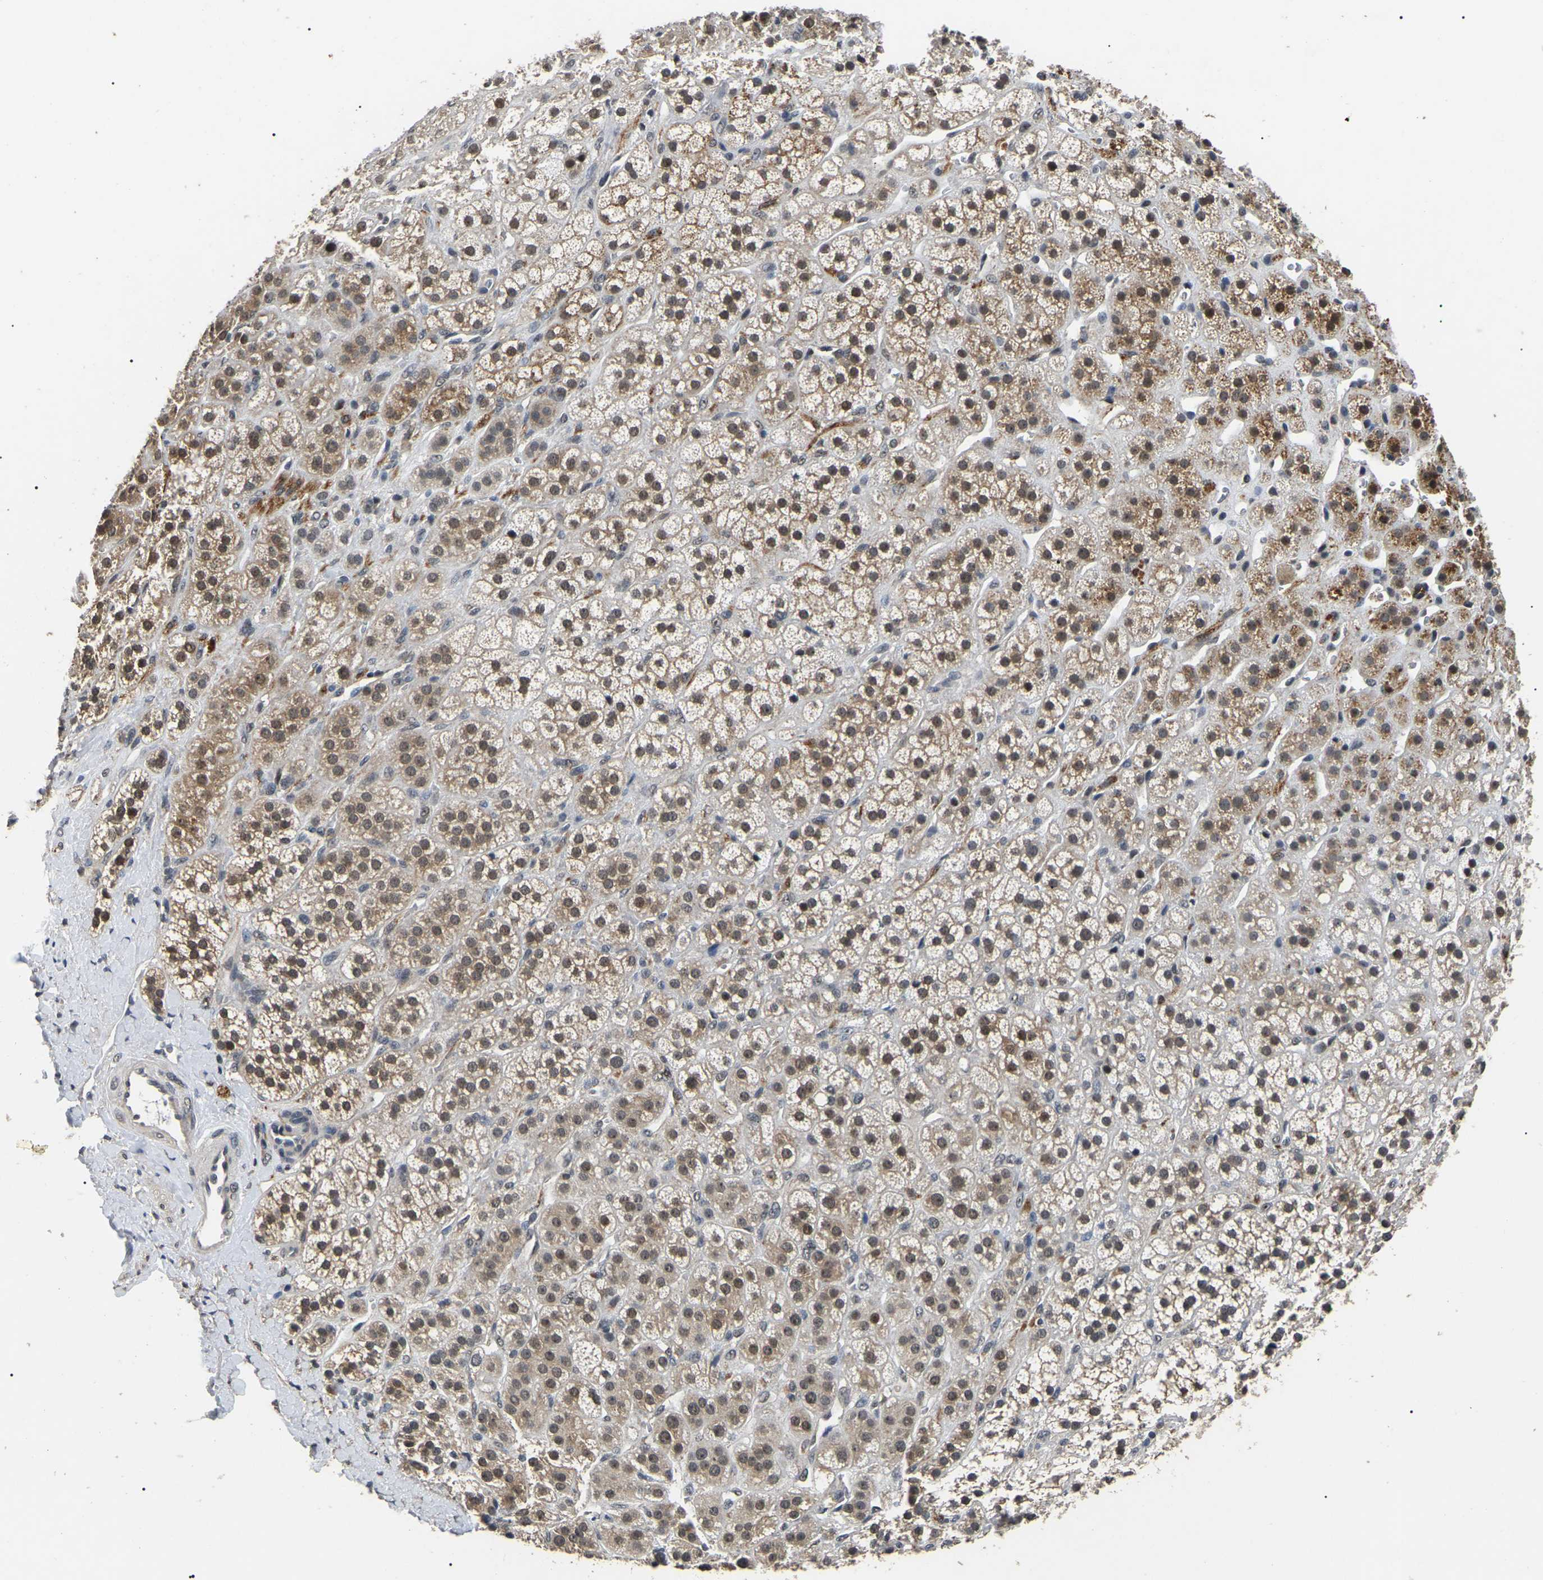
{"staining": {"intensity": "moderate", "quantity": ">75%", "location": "cytoplasmic/membranous,nuclear"}, "tissue": "adrenal gland", "cell_type": "Glandular cells", "image_type": "normal", "snomed": [{"axis": "morphology", "description": "Normal tissue, NOS"}, {"axis": "topography", "description": "Adrenal gland"}], "caption": "A medium amount of moderate cytoplasmic/membranous,nuclear positivity is seen in approximately >75% of glandular cells in unremarkable adrenal gland. The staining was performed using DAB (3,3'-diaminobenzidine) to visualize the protein expression in brown, while the nuclei were stained in blue with hematoxylin (Magnification: 20x).", "gene": "PPM1E", "patient": {"sex": "male", "age": 56}}